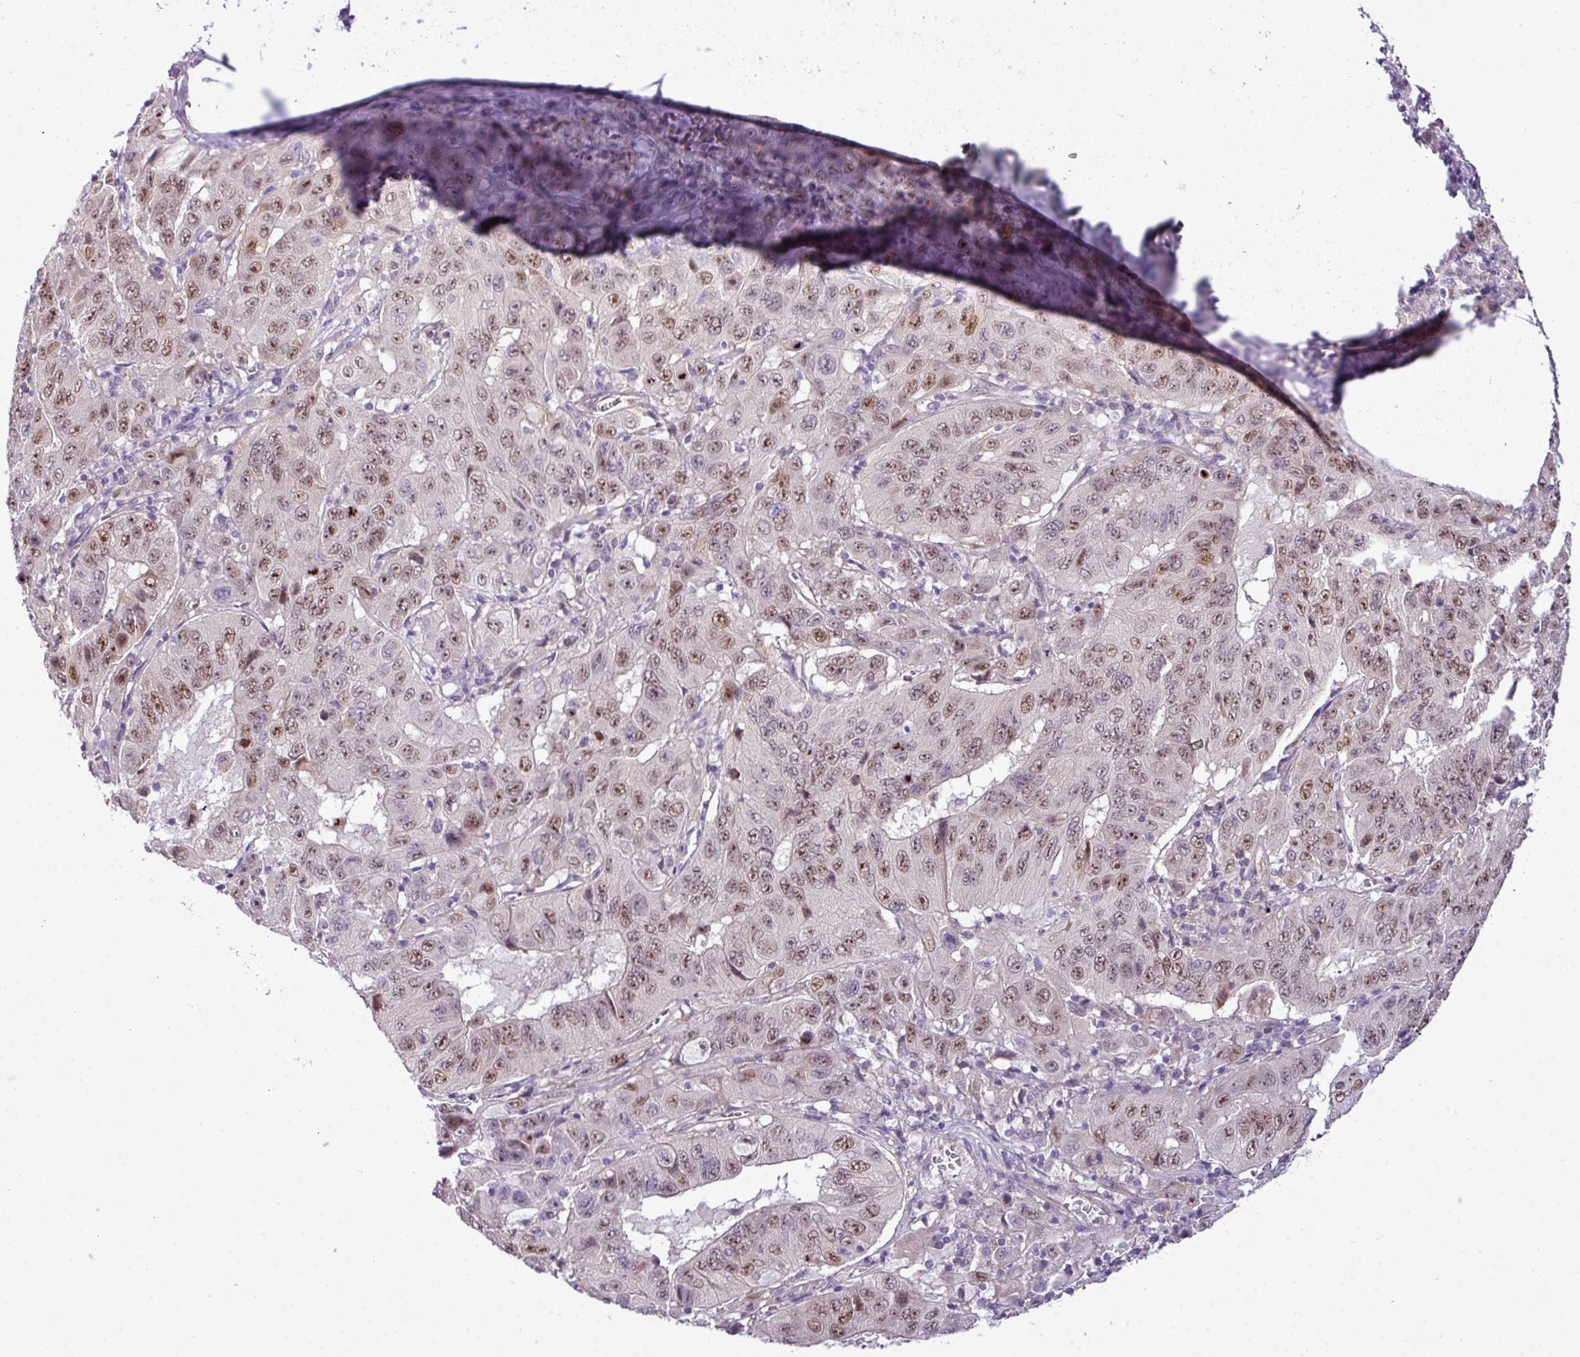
{"staining": {"intensity": "moderate", "quantity": ">75%", "location": "nuclear"}, "tissue": "pancreatic cancer", "cell_type": "Tumor cells", "image_type": "cancer", "snomed": [{"axis": "morphology", "description": "Adenocarcinoma, NOS"}, {"axis": "topography", "description": "Pancreas"}], "caption": "Moderate nuclear positivity for a protein is appreciated in approximately >75% of tumor cells of pancreatic cancer (adenocarcinoma) using immunohistochemistry.", "gene": "MAK16", "patient": {"sex": "male", "age": 63}}